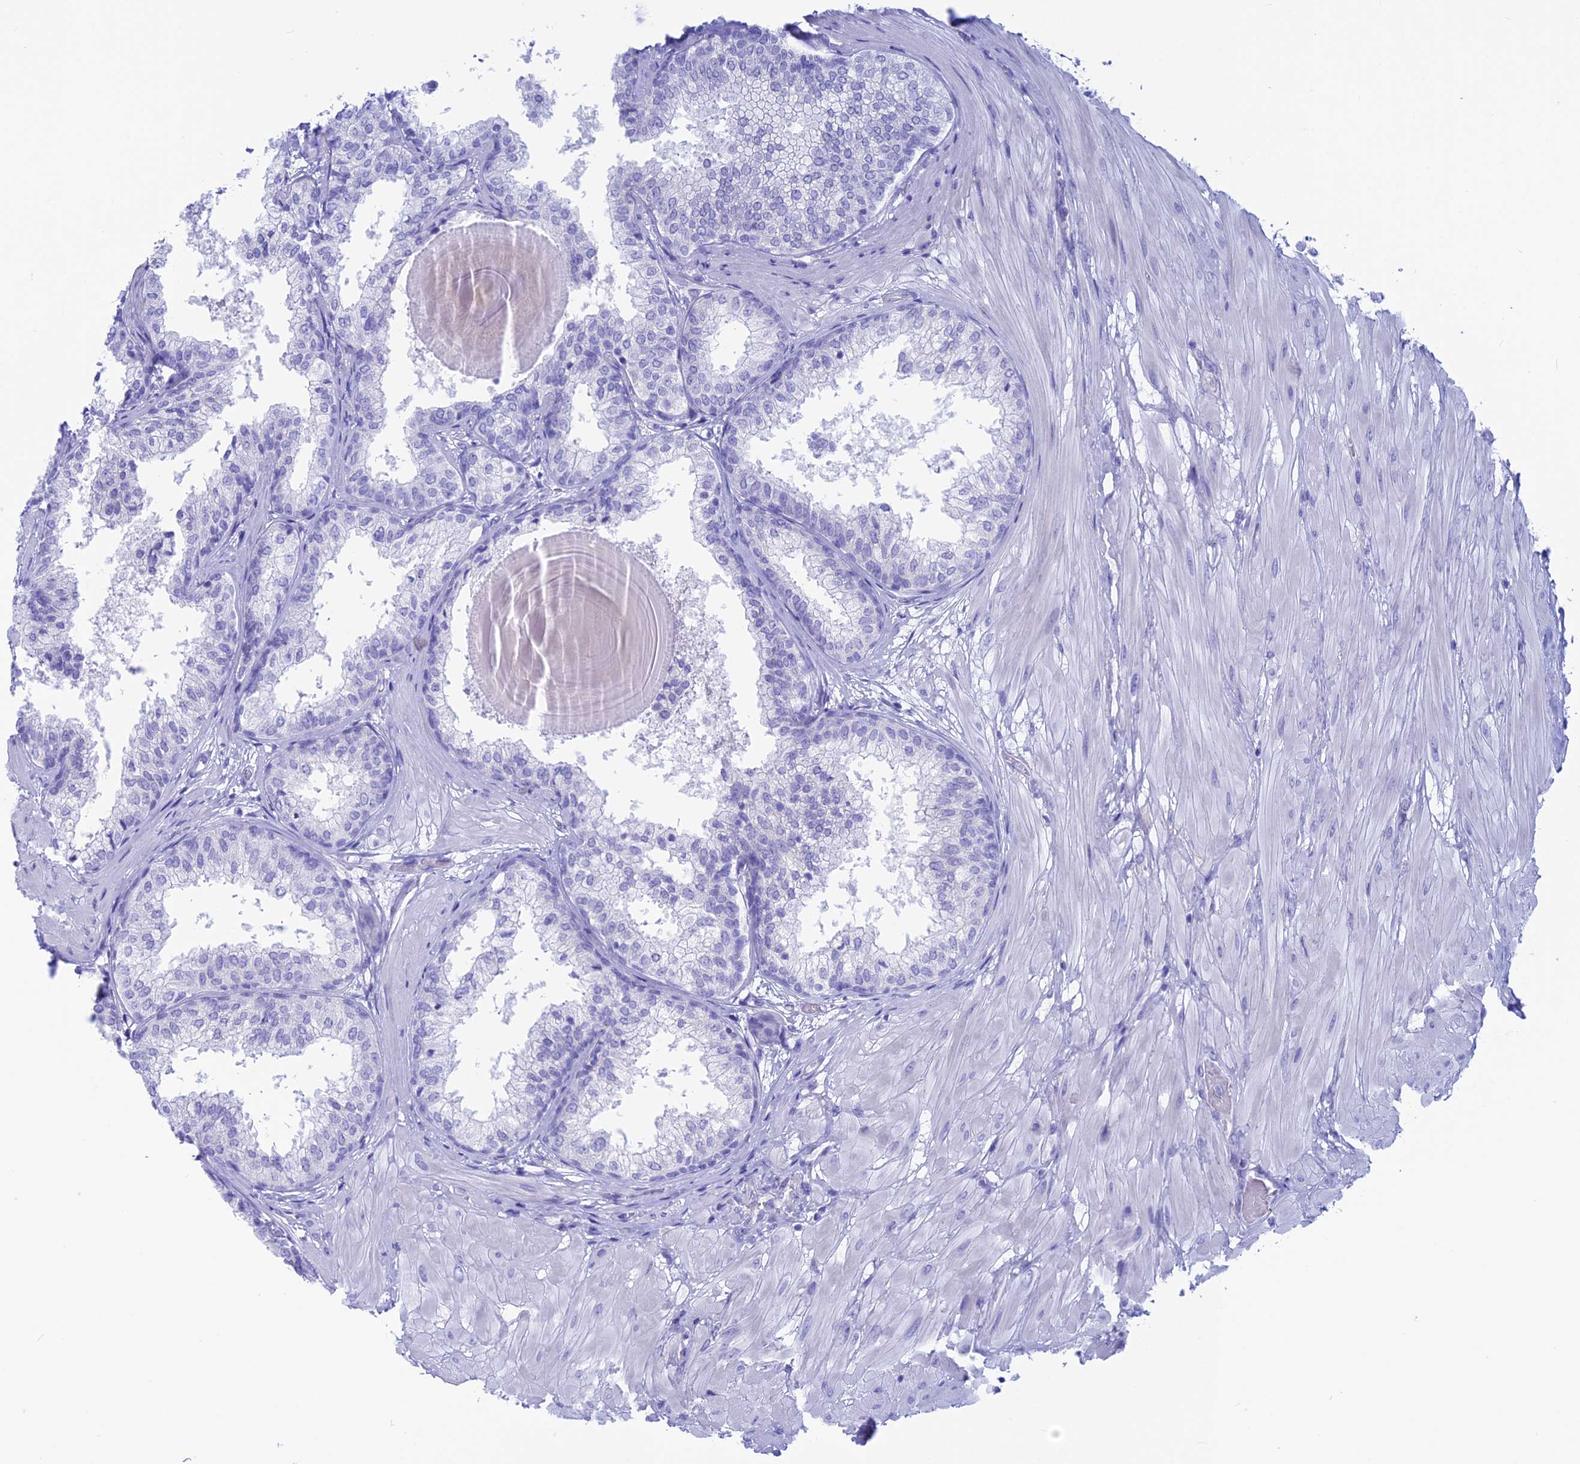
{"staining": {"intensity": "negative", "quantity": "none", "location": "none"}, "tissue": "prostate", "cell_type": "Glandular cells", "image_type": "normal", "snomed": [{"axis": "morphology", "description": "Normal tissue, NOS"}, {"axis": "topography", "description": "Prostate"}], "caption": "Immunohistochemical staining of benign human prostate shows no significant expression in glandular cells. (DAB immunohistochemistry (IHC) visualized using brightfield microscopy, high magnification).", "gene": "GNGT2", "patient": {"sex": "male", "age": 48}}